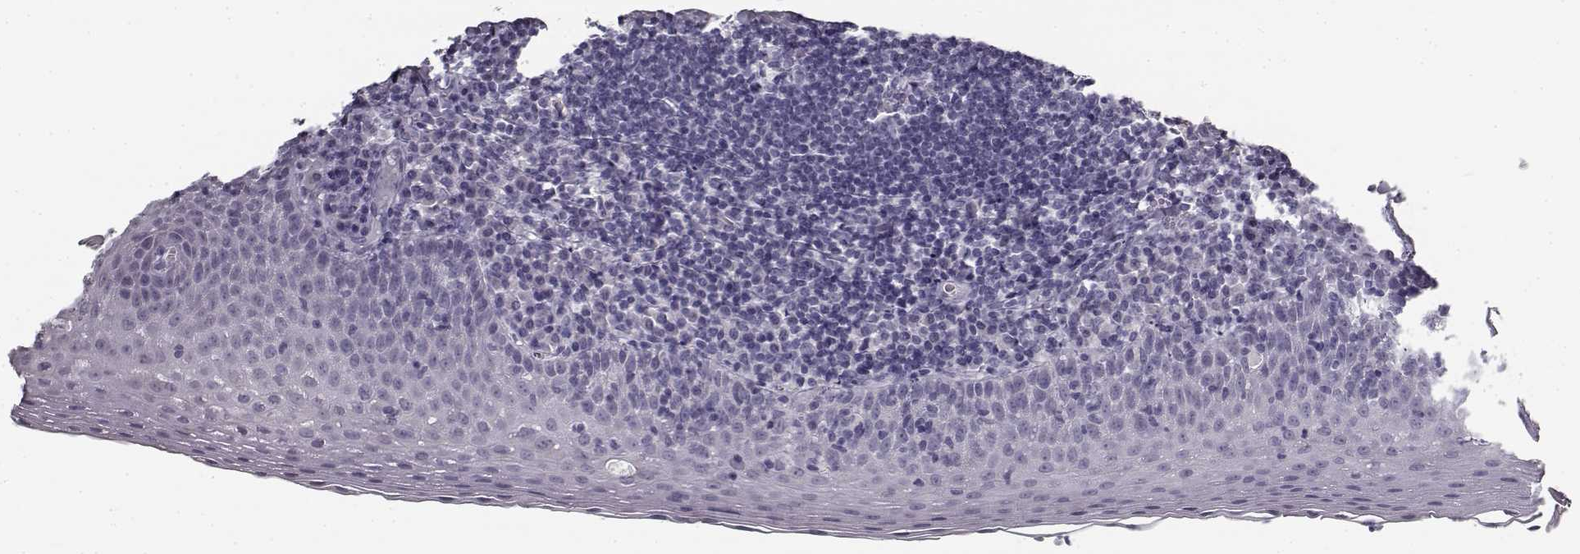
{"staining": {"intensity": "negative", "quantity": "none", "location": "none"}, "tissue": "tonsil", "cell_type": "Germinal center cells", "image_type": "normal", "snomed": [{"axis": "morphology", "description": "Normal tissue, NOS"}, {"axis": "morphology", "description": "Inflammation, NOS"}, {"axis": "topography", "description": "Tonsil"}], "caption": "Immunohistochemistry (IHC) of normal tonsil demonstrates no staining in germinal center cells.", "gene": "SEMG2", "patient": {"sex": "female", "age": 31}}